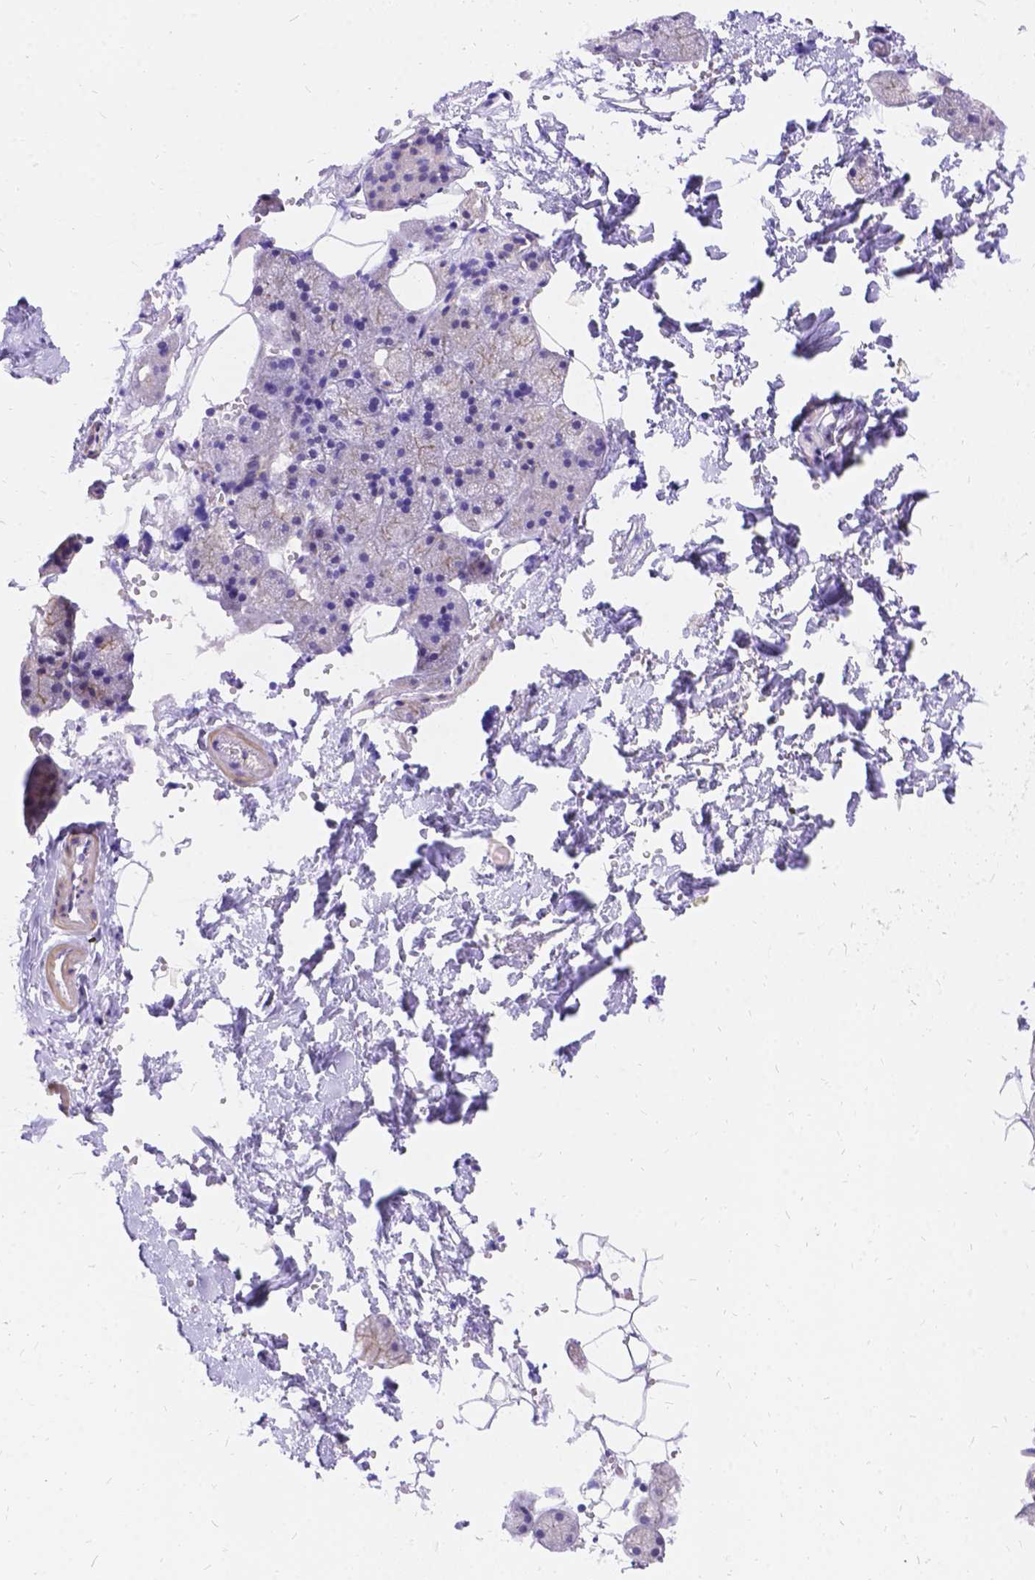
{"staining": {"intensity": "weak", "quantity": "<25%", "location": "cytoplasmic/membranous"}, "tissue": "salivary gland", "cell_type": "Glandular cells", "image_type": "normal", "snomed": [{"axis": "morphology", "description": "Normal tissue, NOS"}, {"axis": "topography", "description": "Salivary gland"}], "caption": "This micrograph is of benign salivary gland stained with immunohistochemistry (IHC) to label a protein in brown with the nuclei are counter-stained blue. There is no expression in glandular cells. (DAB (3,3'-diaminobenzidine) immunohistochemistry with hematoxylin counter stain).", "gene": "PALS1", "patient": {"sex": "male", "age": 38}}